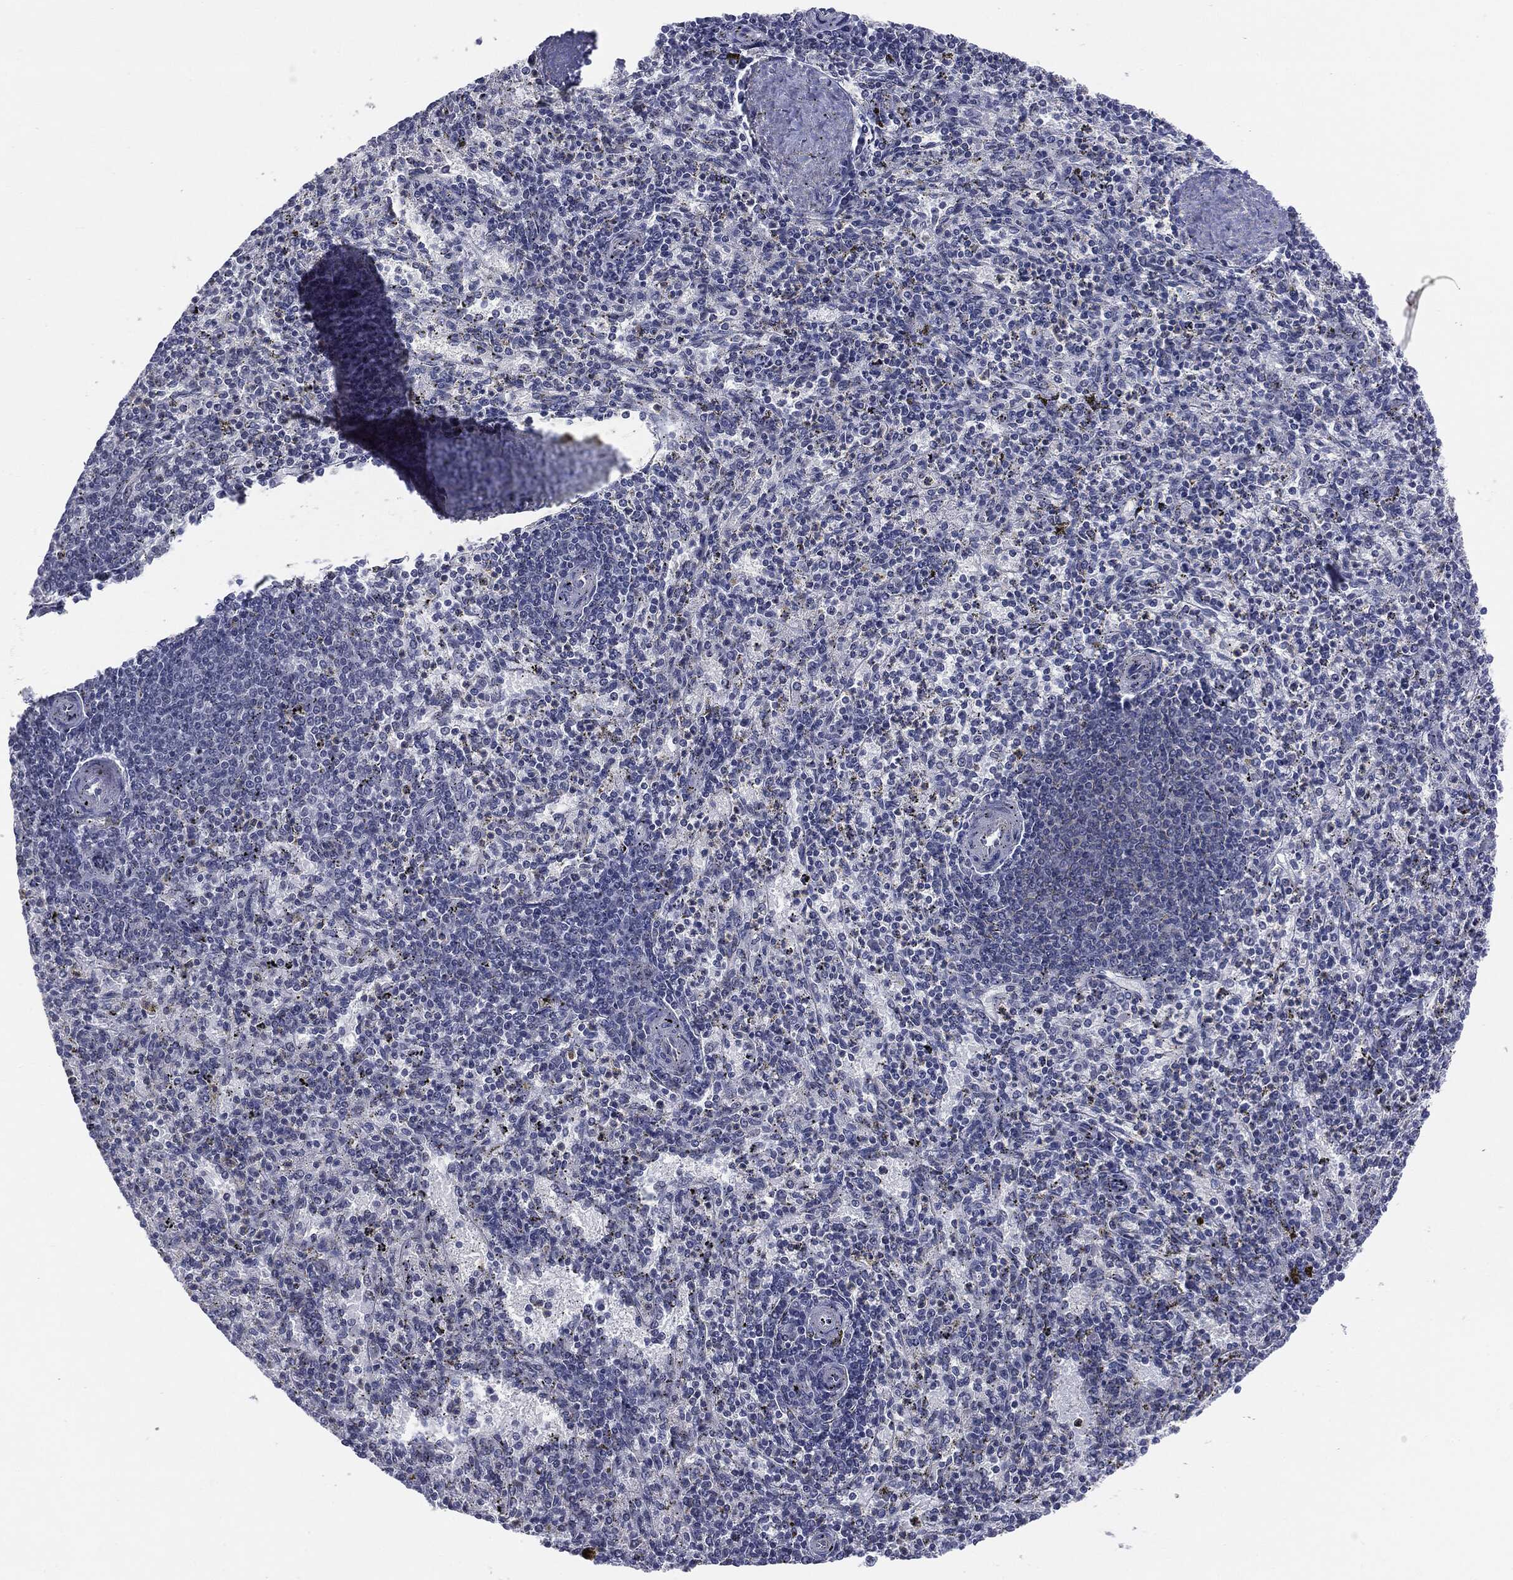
{"staining": {"intensity": "negative", "quantity": "none", "location": "none"}, "tissue": "spleen", "cell_type": "Cells in red pulp", "image_type": "normal", "snomed": [{"axis": "morphology", "description": "Normal tissue, NOS"}, {"axis": "topography", "description": "Spleen"}], "caption": "Immunohistochemical staining of benign spleen displays no significant expression in cells in red pulp.", "gene": "SLC5A5", "patient": {"sex": "female", "age": 37}}